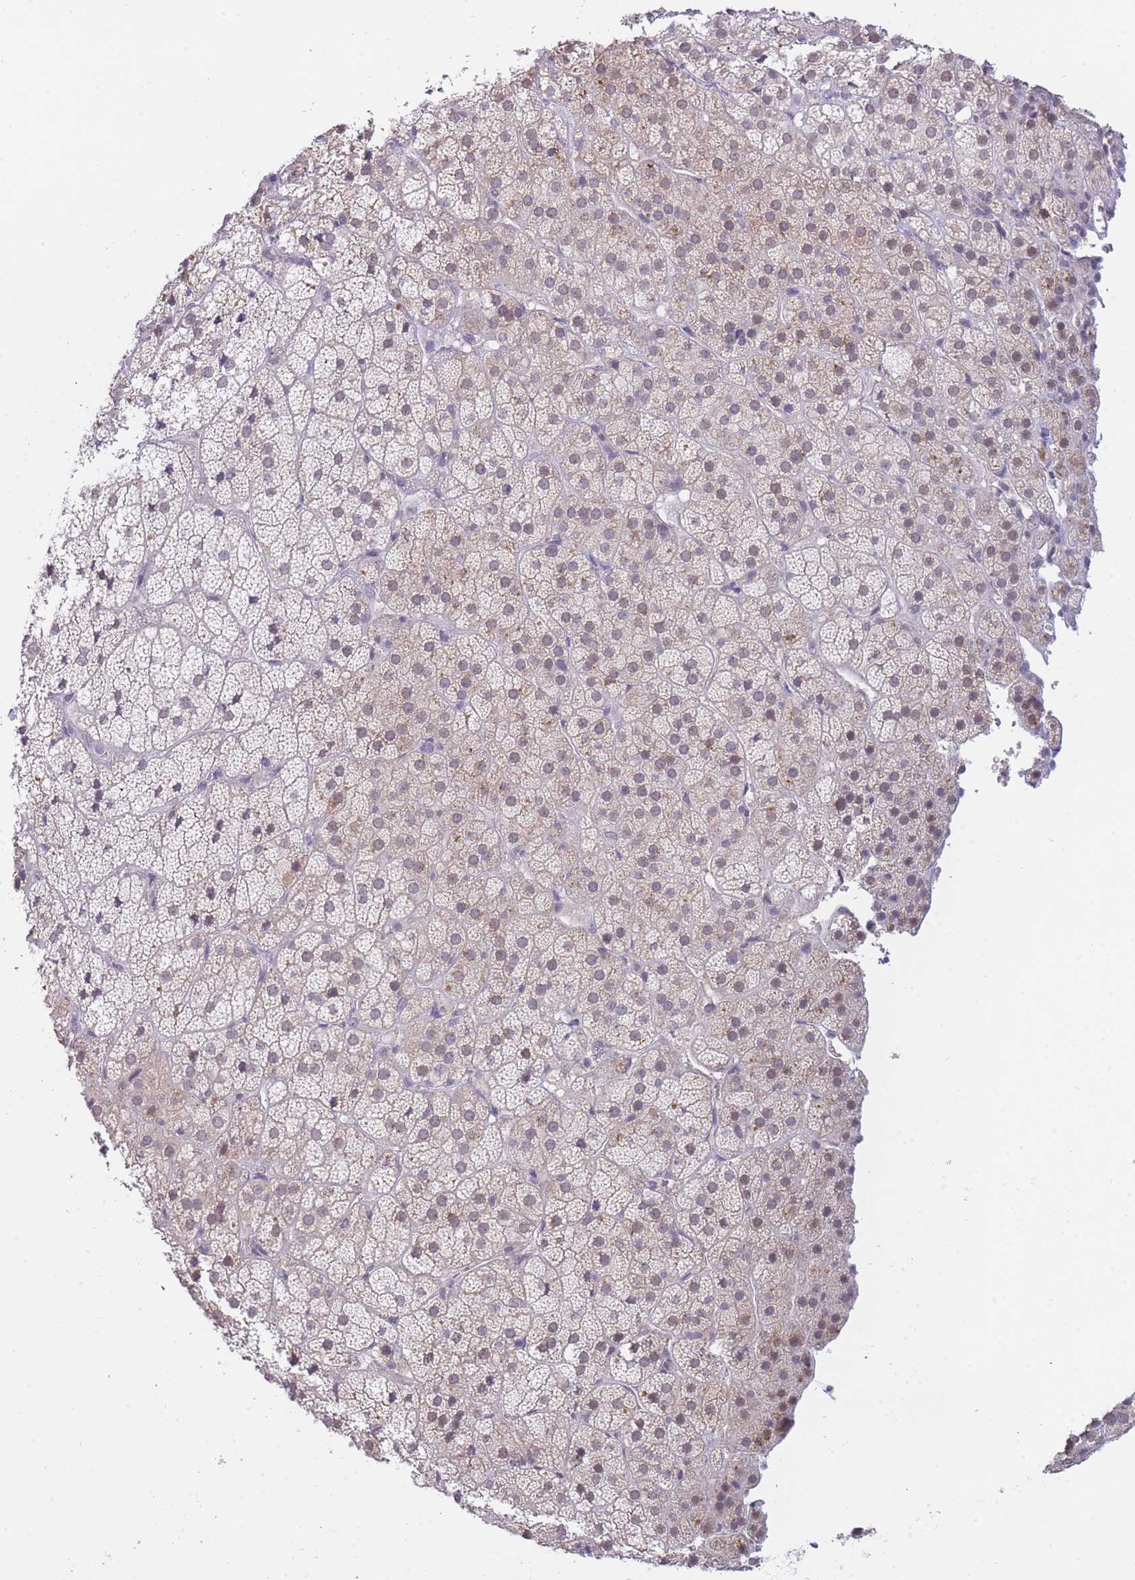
{"staining": {"intensity": "weak", "quantity": "25%-75%", "location": "cytoplasmic/membranous,nuclear"}, "tissue": "adrenal gland", "cell_type": "Glandular cells", "image_type": "normal", "snomed": [{"axis": "morphology", "description": "Normal tissue, NOS"}, {"axis": "topography", "description": "Adrenal gland"}], "caption": "This photomicrograph reveals IHC staining of unremarkable adrenal gland, with low weak cytoplasmic/membranous,nuclear positivity in approximately 25%-75% of glandular cells.", "gene": "GOLGA6L1", "patient": {"sex": "female", "age": 70}}